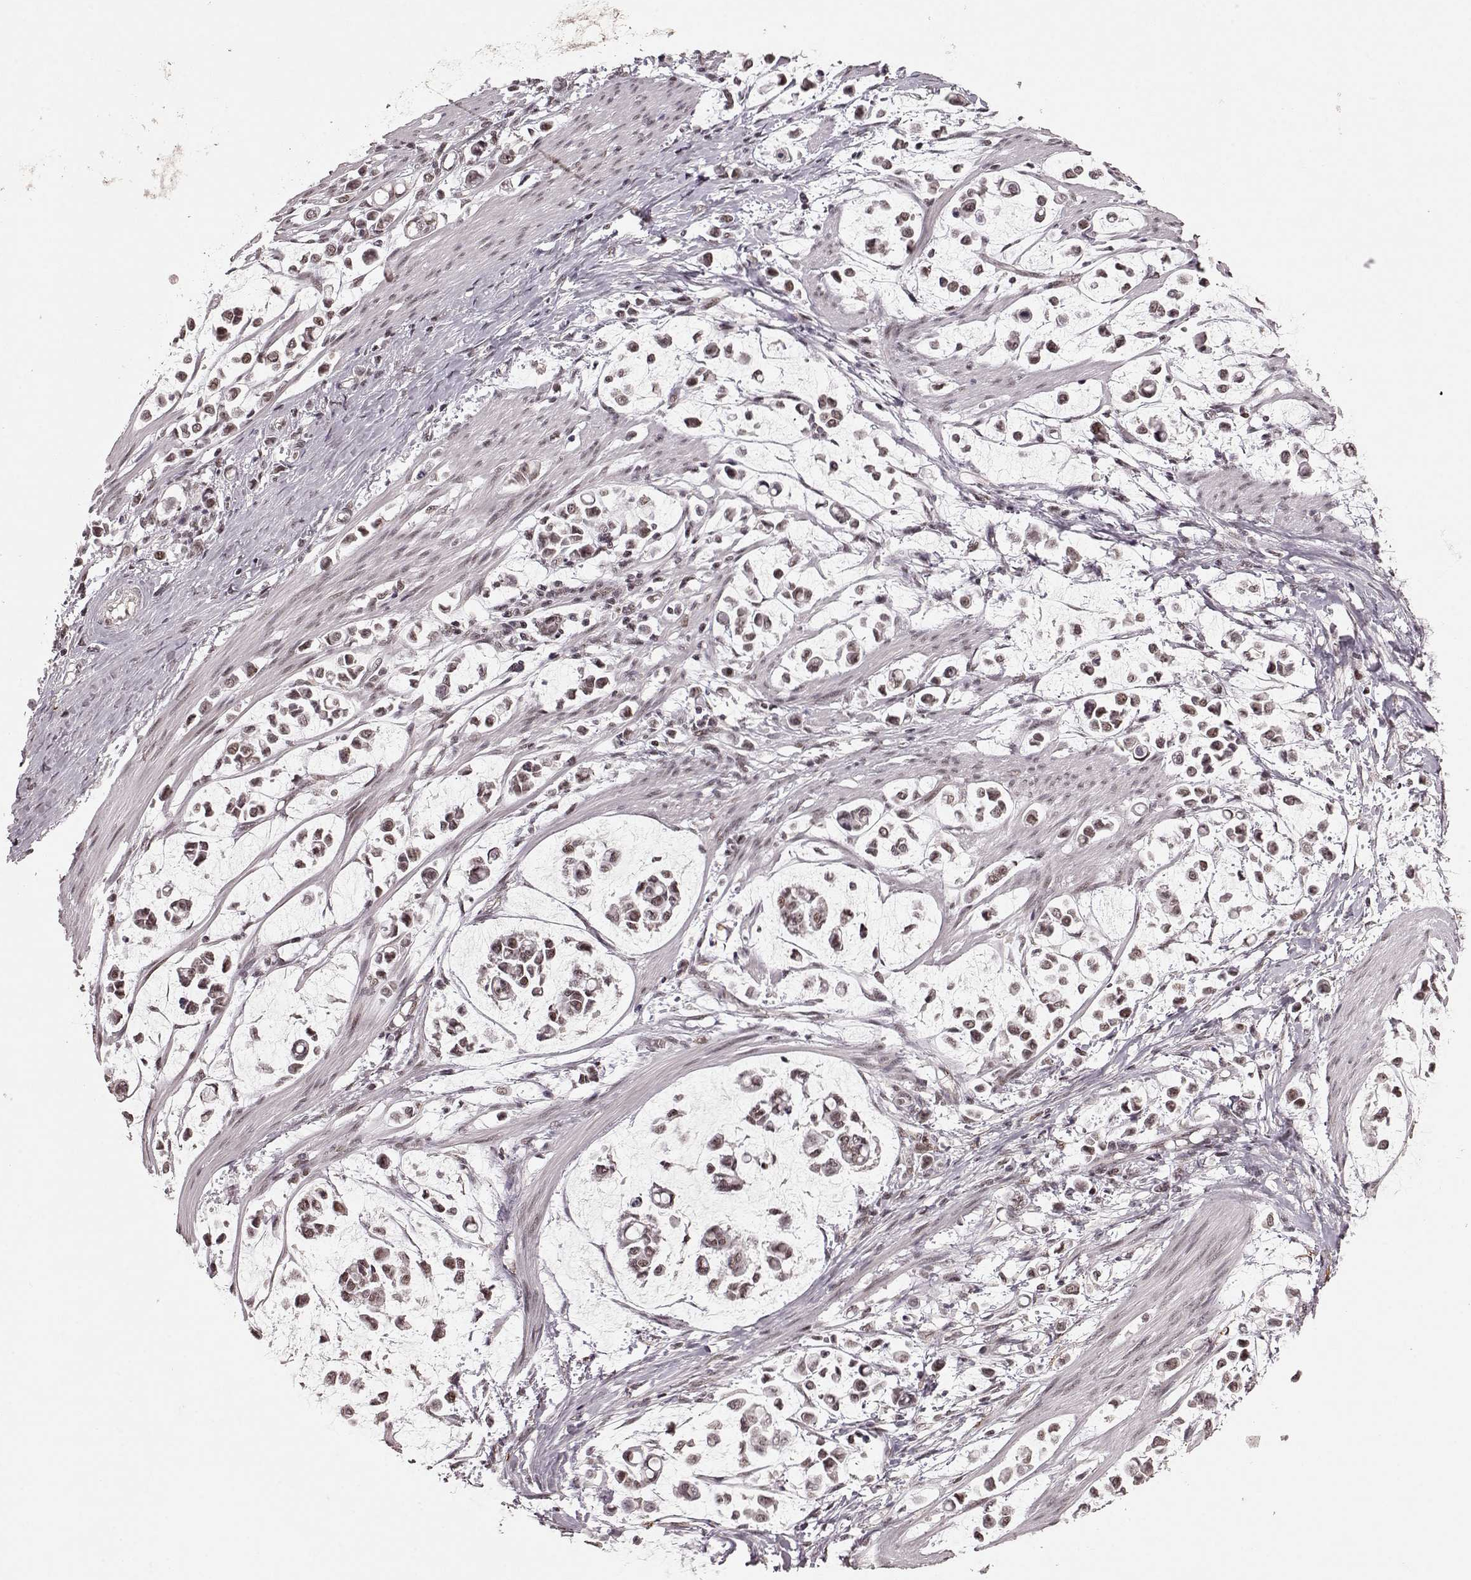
{"staining": {"intensity": "weak", "quantity": ">75%", "location": "nuclear"}, "tissue": "stomach cancer", "cell_type": "Tumor cells", "image_type": "cancer", "snomed": [{"axis": "morphology", "description": "Adenocarcinoma, NOS"}, {"axis": "topography", "description": "Stomach"}], "caption": "Human stomach cancer stained with a brown dye exhibits weak nuclear positive positivity in about >75% of tumor cells.", "gene": "RRAGD", "patient": {"sex": "male", "age": 82}}